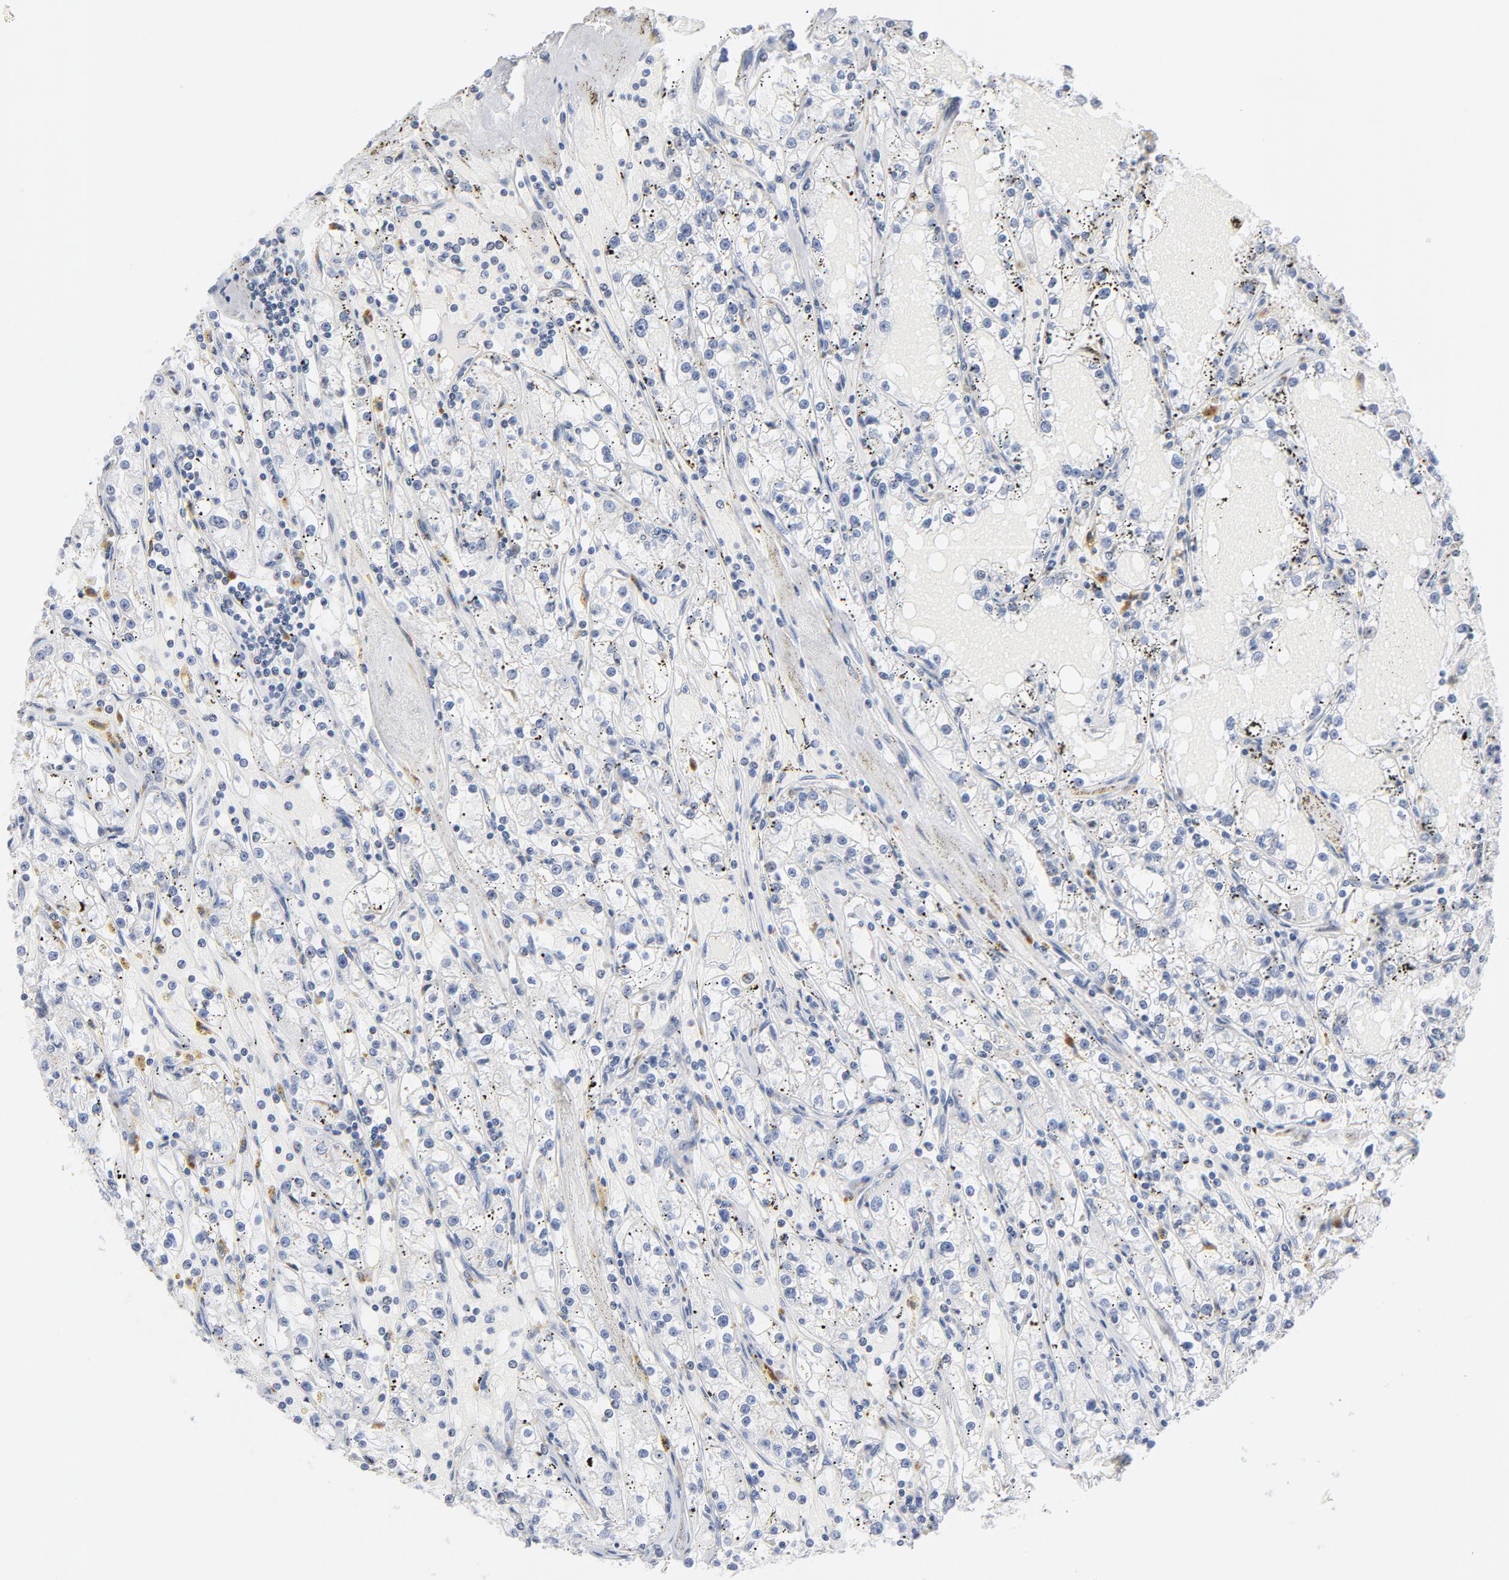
{"staining": {"intensity": "negative", "quantity": "none", "location": "none"}, "tissue": "renal cancer", "cell_type": "Tumor cells", "image_type": "cancer", "snomed": [{"axis": "morphology", "description": "Adenocarcinoma, NOS"}, {"axis": "topography", "description": "Kidney"}], "caption": "High power microscopy image of an IHC histopathology image of adenocarcinoma (renal), revealing no significant staining in tumor cells.", "gene": "LTBP2", "patient": {"sex": "male", "age": 56}}